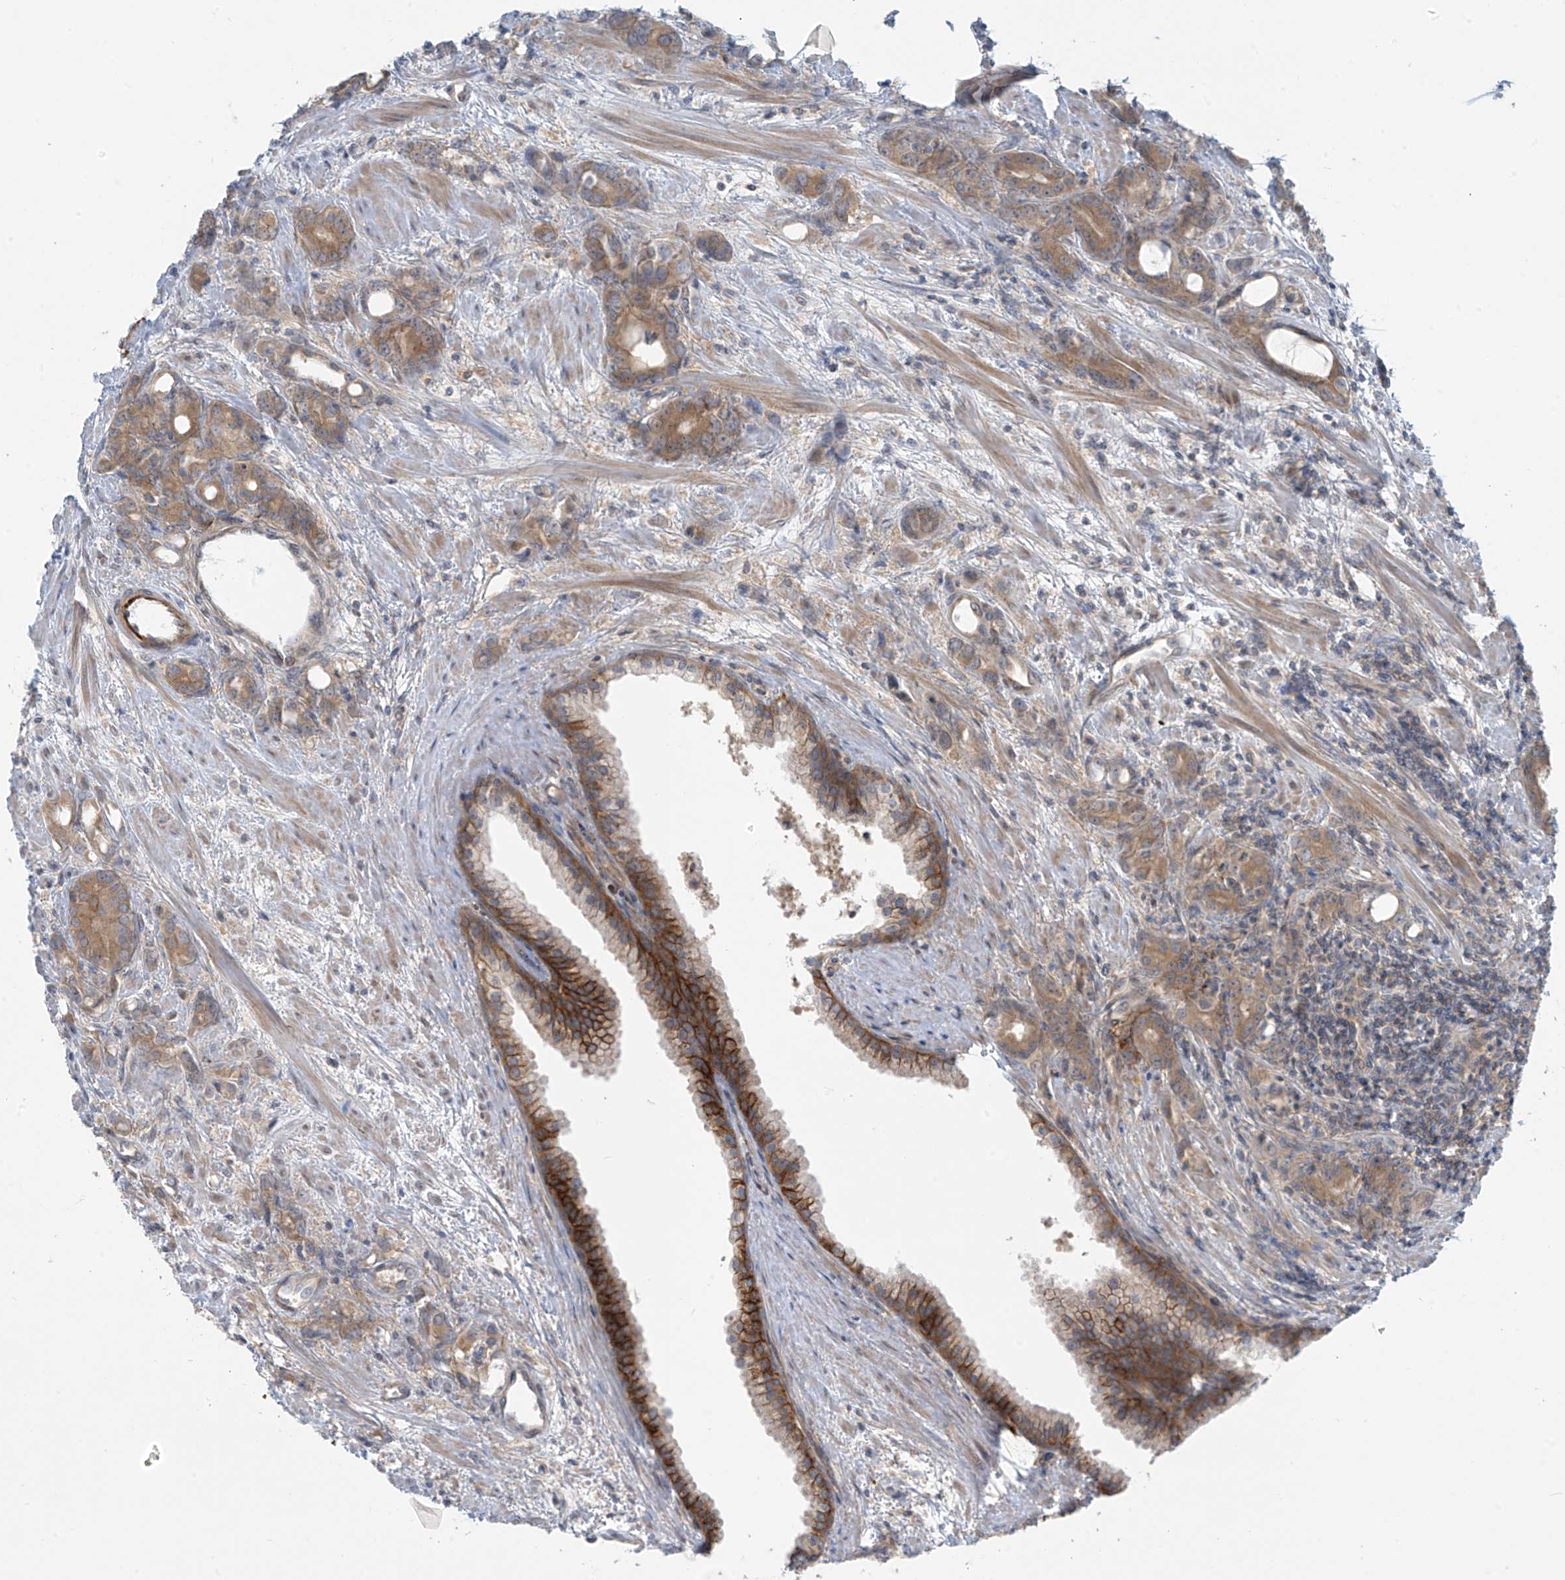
{"staining": {"intensity": "moderate", "quantity": ">75%", "location": "cytoplasmic/membranous"}, "tissue": "prostate cancer", "cell_type": "Tumor cells", "image_type": "cancer", "snomed": [{"axis": "morphology", "description": "Adenocarcinoma, High grade"}, {"axis": "topography", "description": "Prostate"}], "caption": "Moderate cytoplasmic/membranous positivity is identified in about >75% of tumor cells in prostate adenocarcinoma (high-grade).", "gene": "FSD1L", "patient": {"sex": "male", "age": 62}}